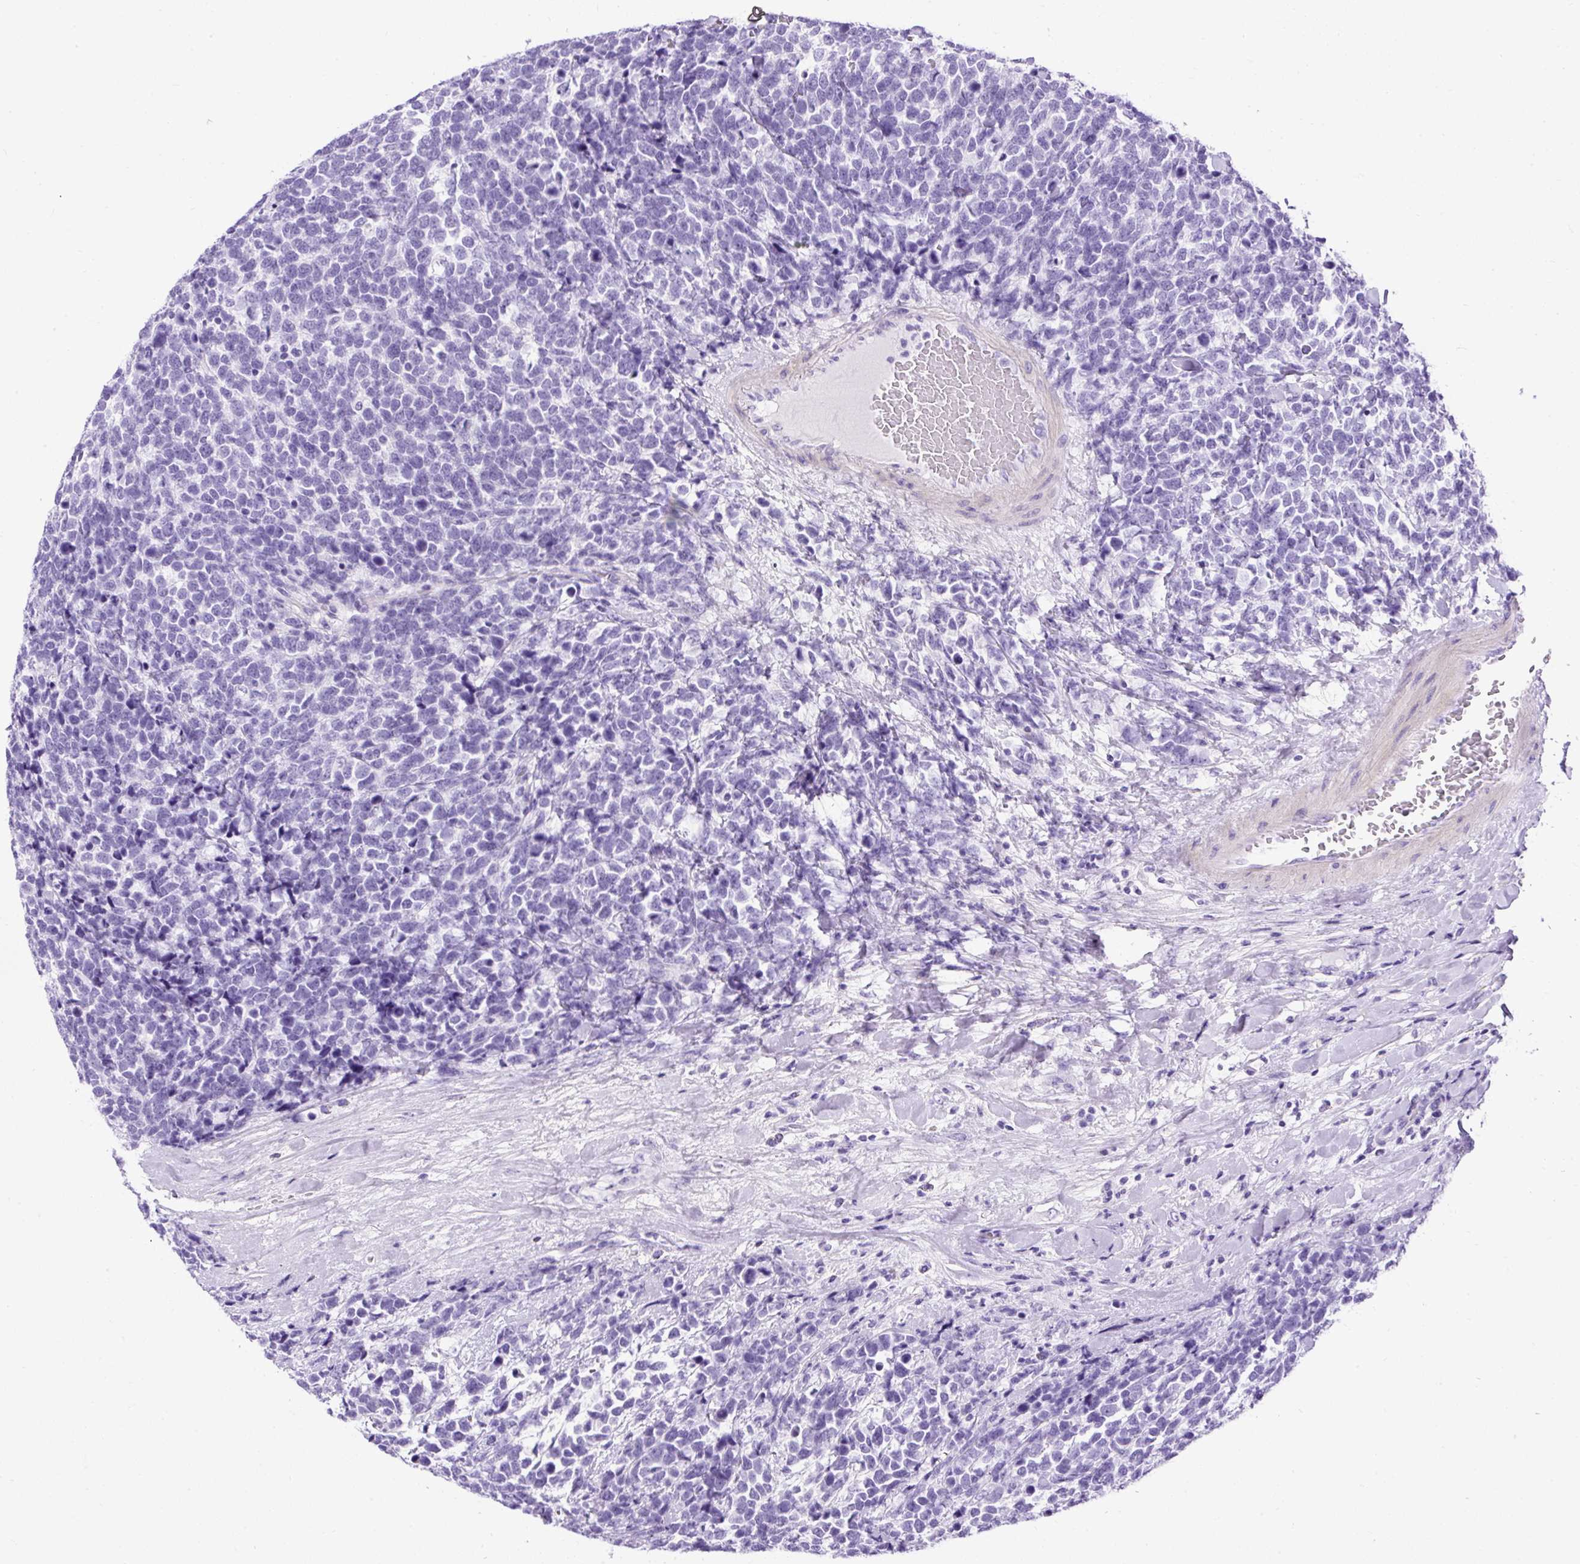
{"staining": {"intensity": "negative", "quantity": "none", "location": "none"}, "tissue": "urothelial cancer", "cell_type": "Tumor cells", "image_type": "cancer", "snomed": [{"axis": "morphology", "description": "Urothelial carcinoma, High grade"}, {"axis": "topography", "description": "Urinary bladder"}], "caption": "This is an immunohistochemistry (IHC) micrograph of human urothelial cancer. There is no staining in tumor cells.", "gene": "UPP1", "patient": {"sex": "female", "age": 82}}